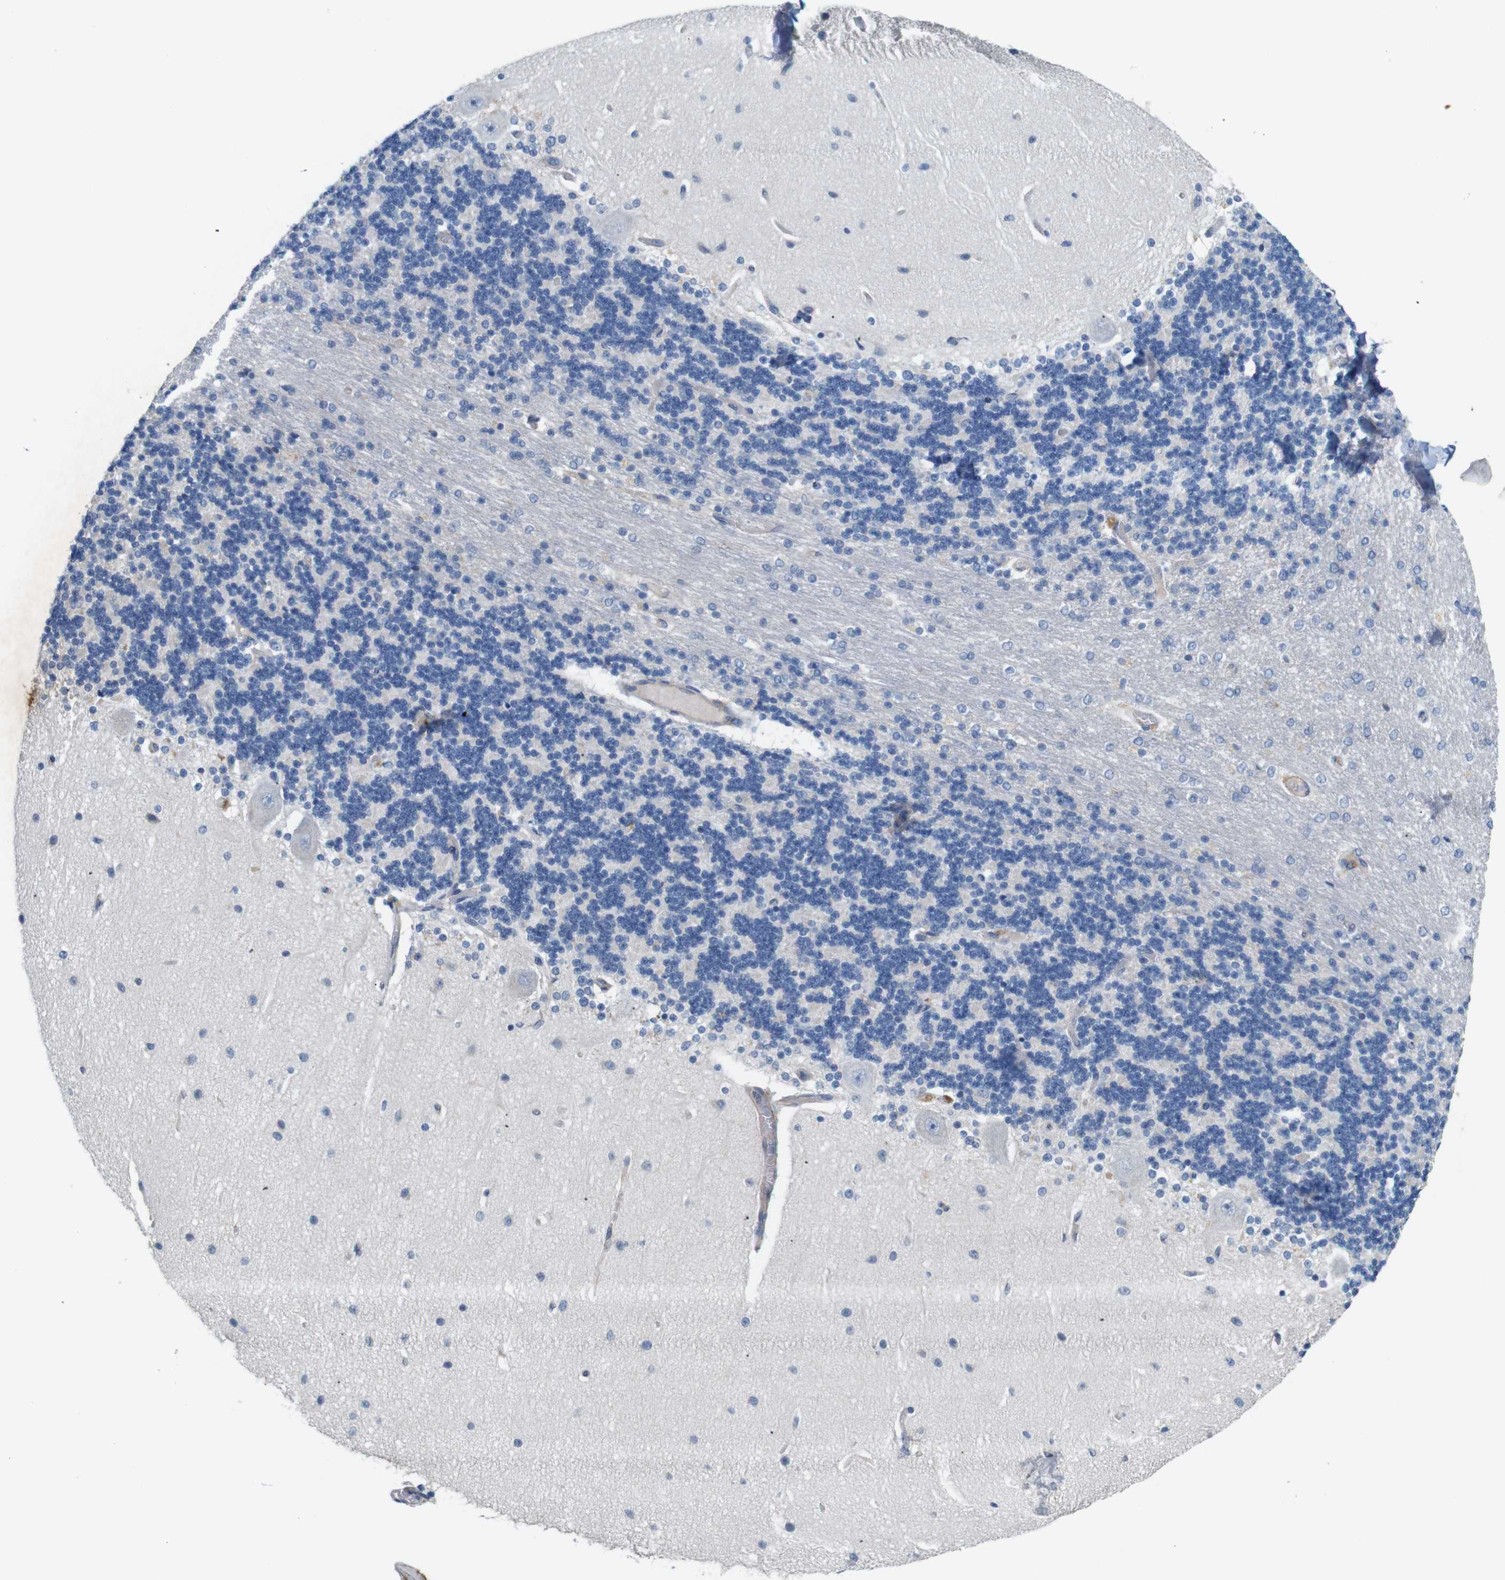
{"staining": {"intensity": "negative", "quantity": "none", "location": "none"}, "tissue": "cerebellum", "cell_type": "Cells in granular layer", "image_type": "normal", "snomed": [{"axis": "morphology", "description": "Normal tissue, NOS"}, {"axis": "topography", "description": "Cerebellum"}], "caption": "Immunohistochemical staining of unremarkable cerebellum exhibits no significant expression in cells in granular layer. The staining is performed using DAB brown chromogen with nuclei counter-stained in using hematoxylin.", "gene": "ITGA5", "patient": {"sex": "female", "age": 54}}